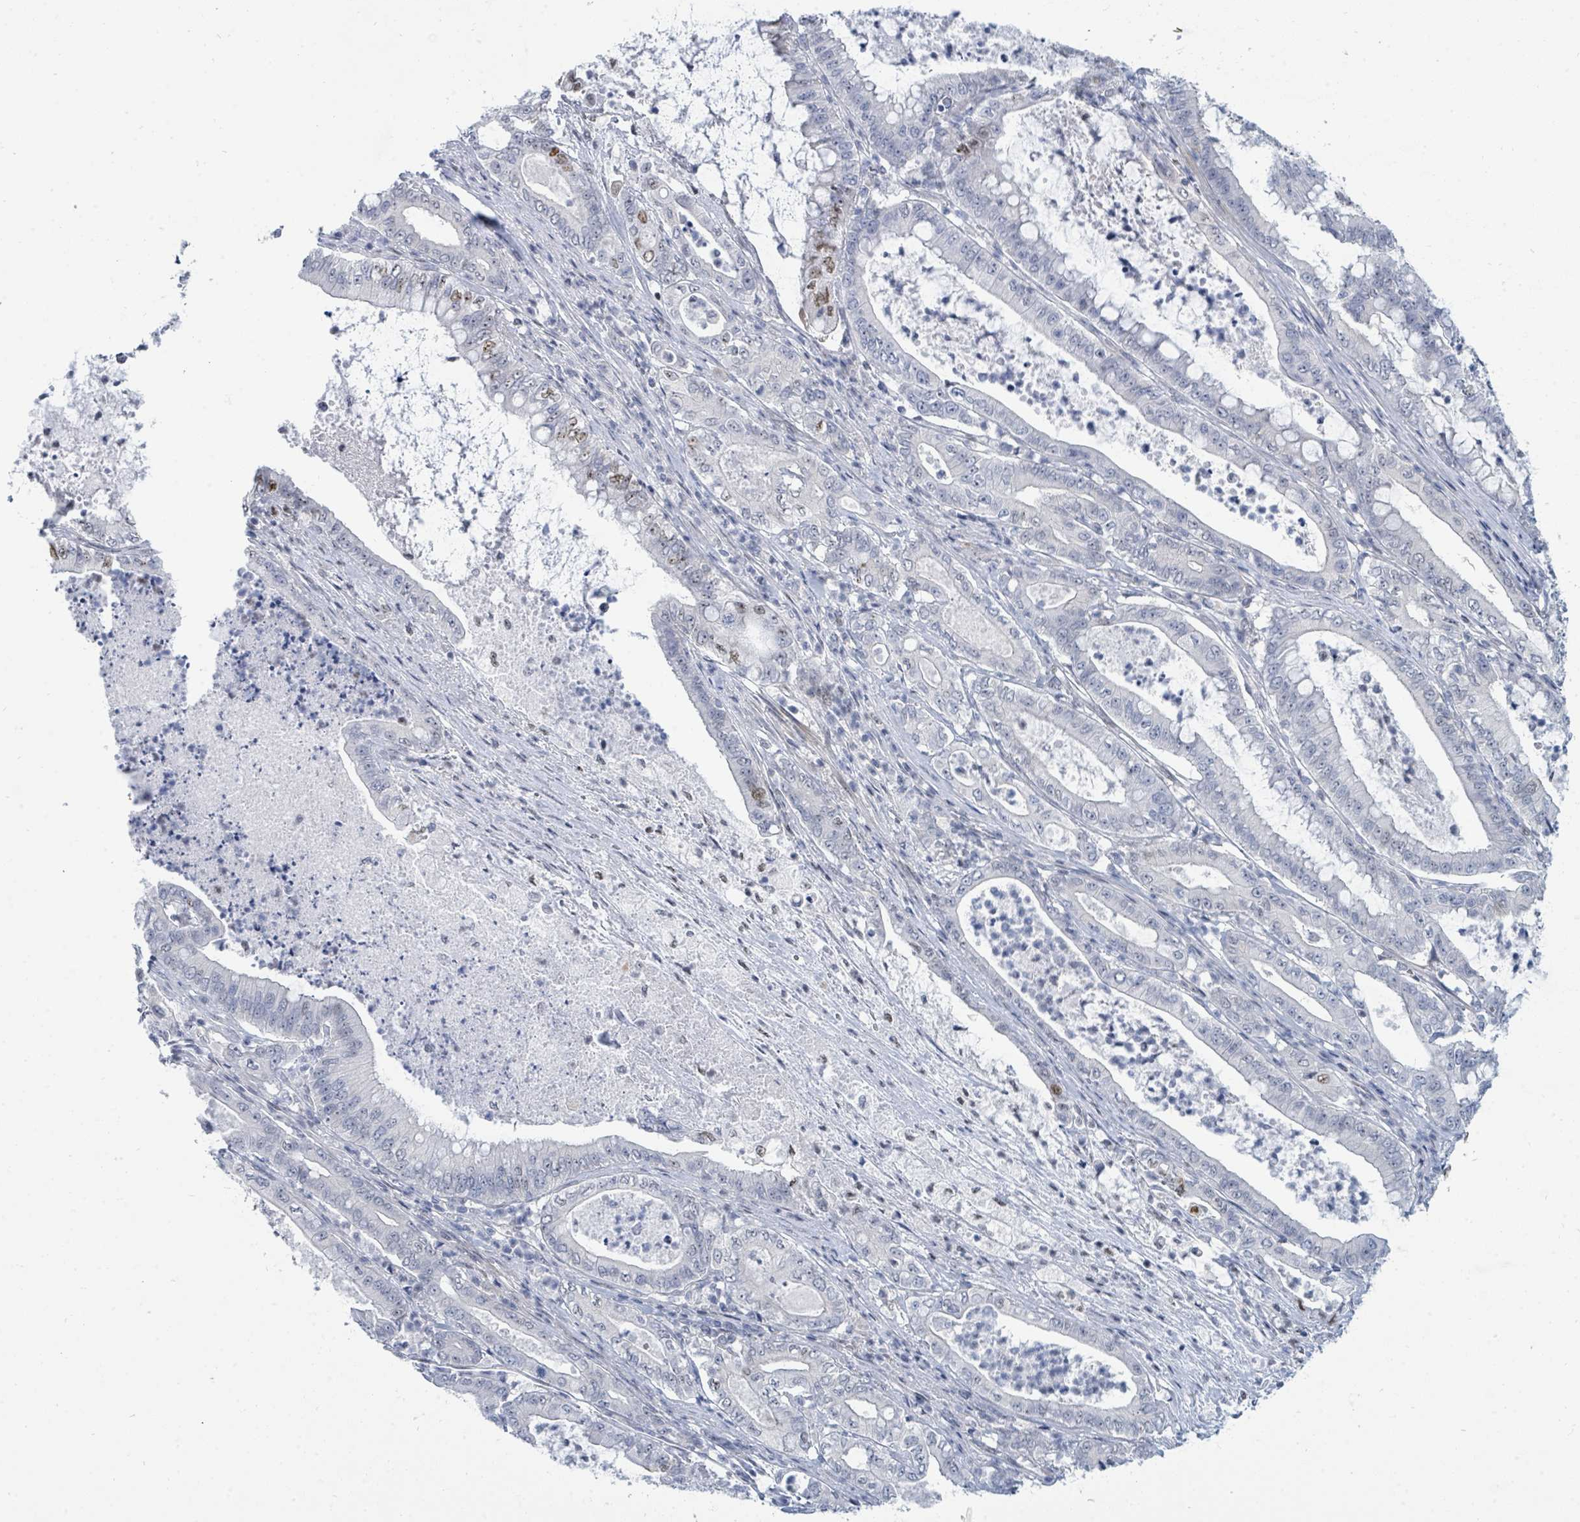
{"staining": {"intensity": "moderate", "quantity": "<25%", "location": "nuclear"}, "tissue": "pancreatic cancer", "cell_type": "Tumor cells", "image_type": "cancer", "snomed": [{"axis": "morphology", "description": "Adenocarcinoma, NOS"}, {"axis": "topography", "description": "Pancreas"}], "caption": "Protein expression analysis of human pancreatic adenocarcinoma reveals moderate nuclear staining in approximately <25% of tumor cells.", "gene": "SUMO4", "patient": {"sex": "male", "age": 71}}